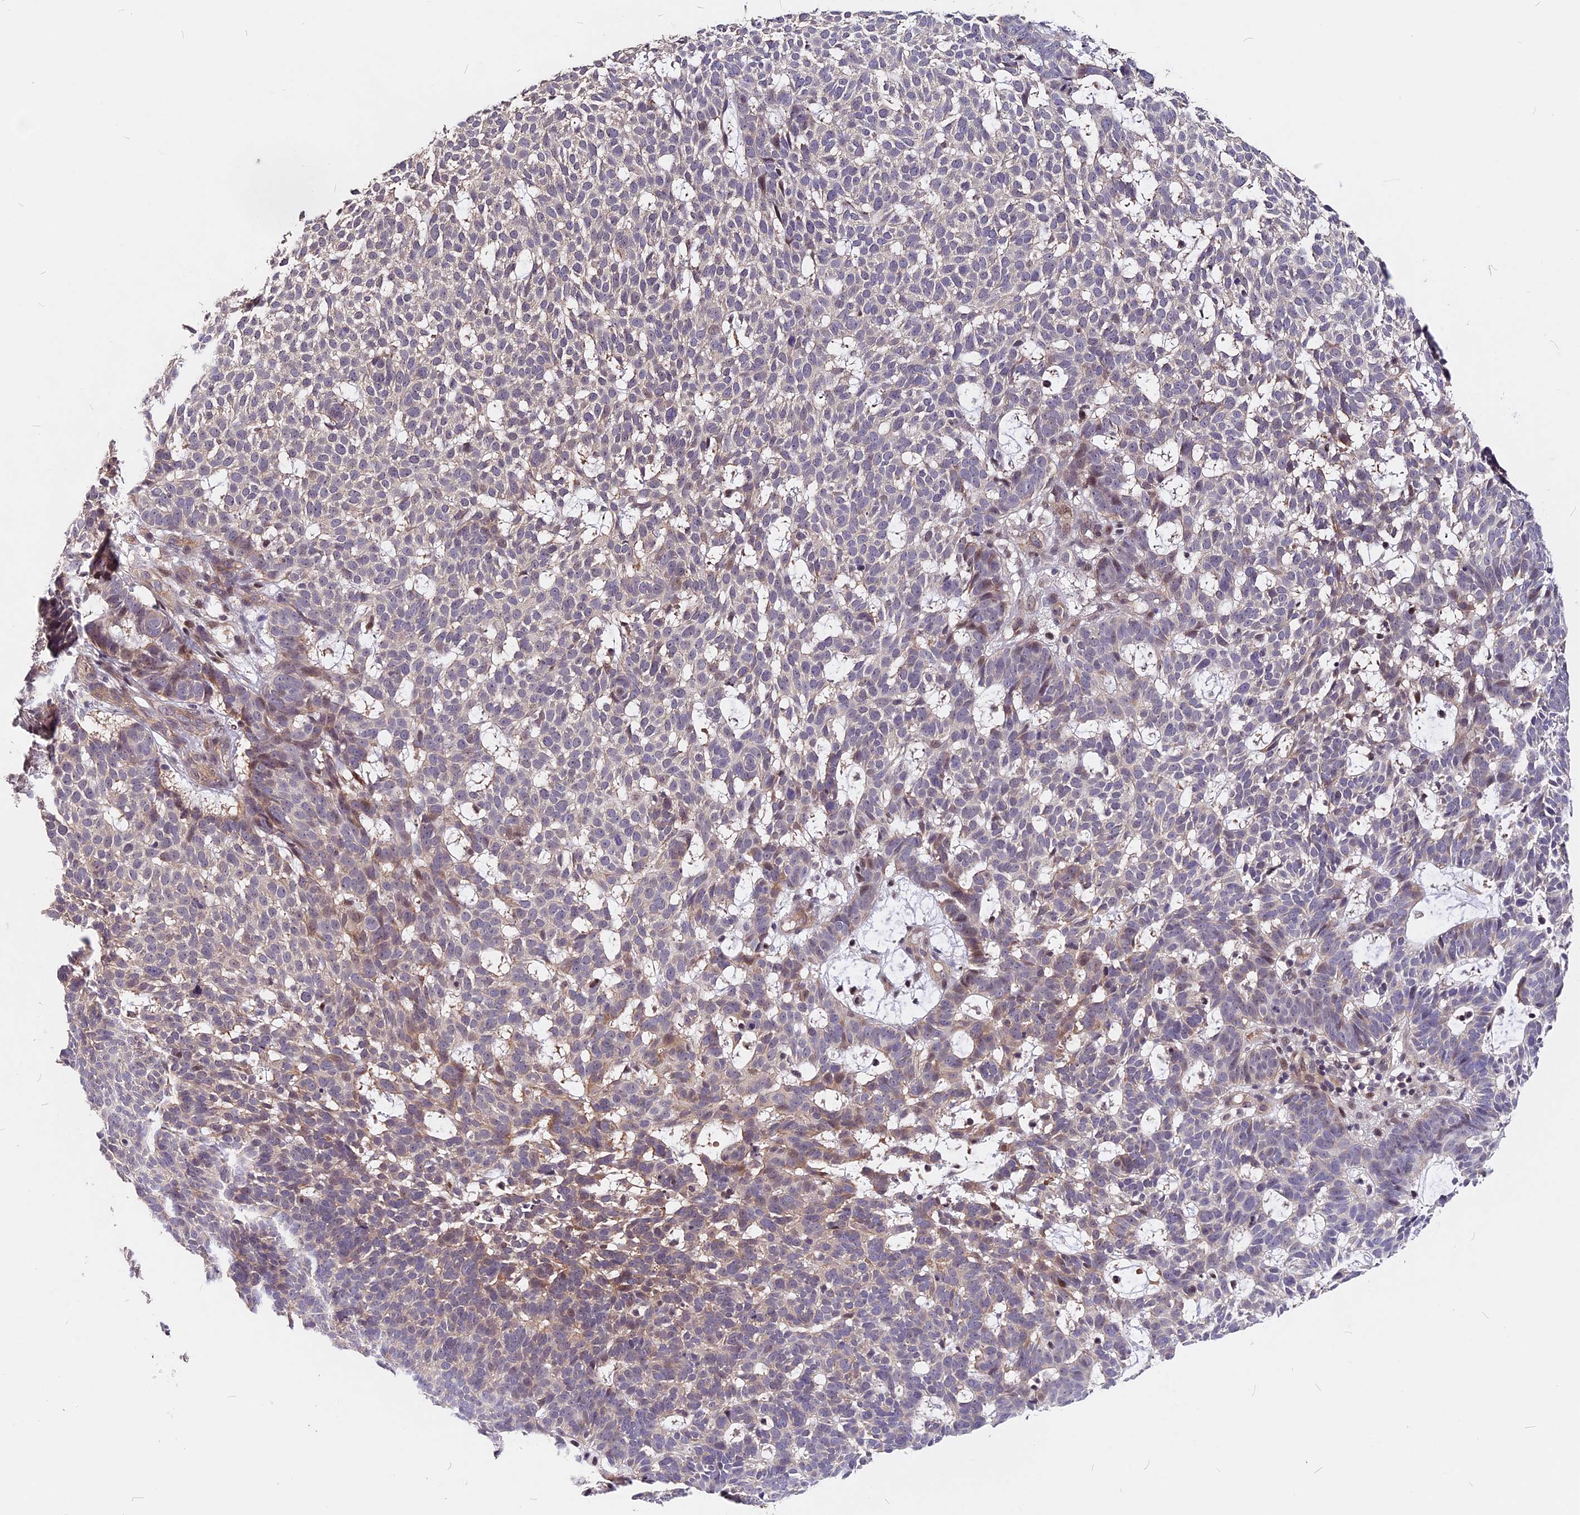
{"staining": {"intensity": "weak", "quantity": "<25%", "location": "cytoplasmic/membranous"}, "tissue": "skin cancer", "cell_type": "Tumor cells", "image_type": "cancer", "snomed": [{"axis": "morphology", "description": "Basal cell carcinoma"}, {"axis": "topography", "description": "Skin"}], "caption": "This is an IHC image of skin basal cell carcinoma. There is no expression in tumor cells.", "gene": "ZC3H10", "patient": {"sex": "female", "age": 78}}